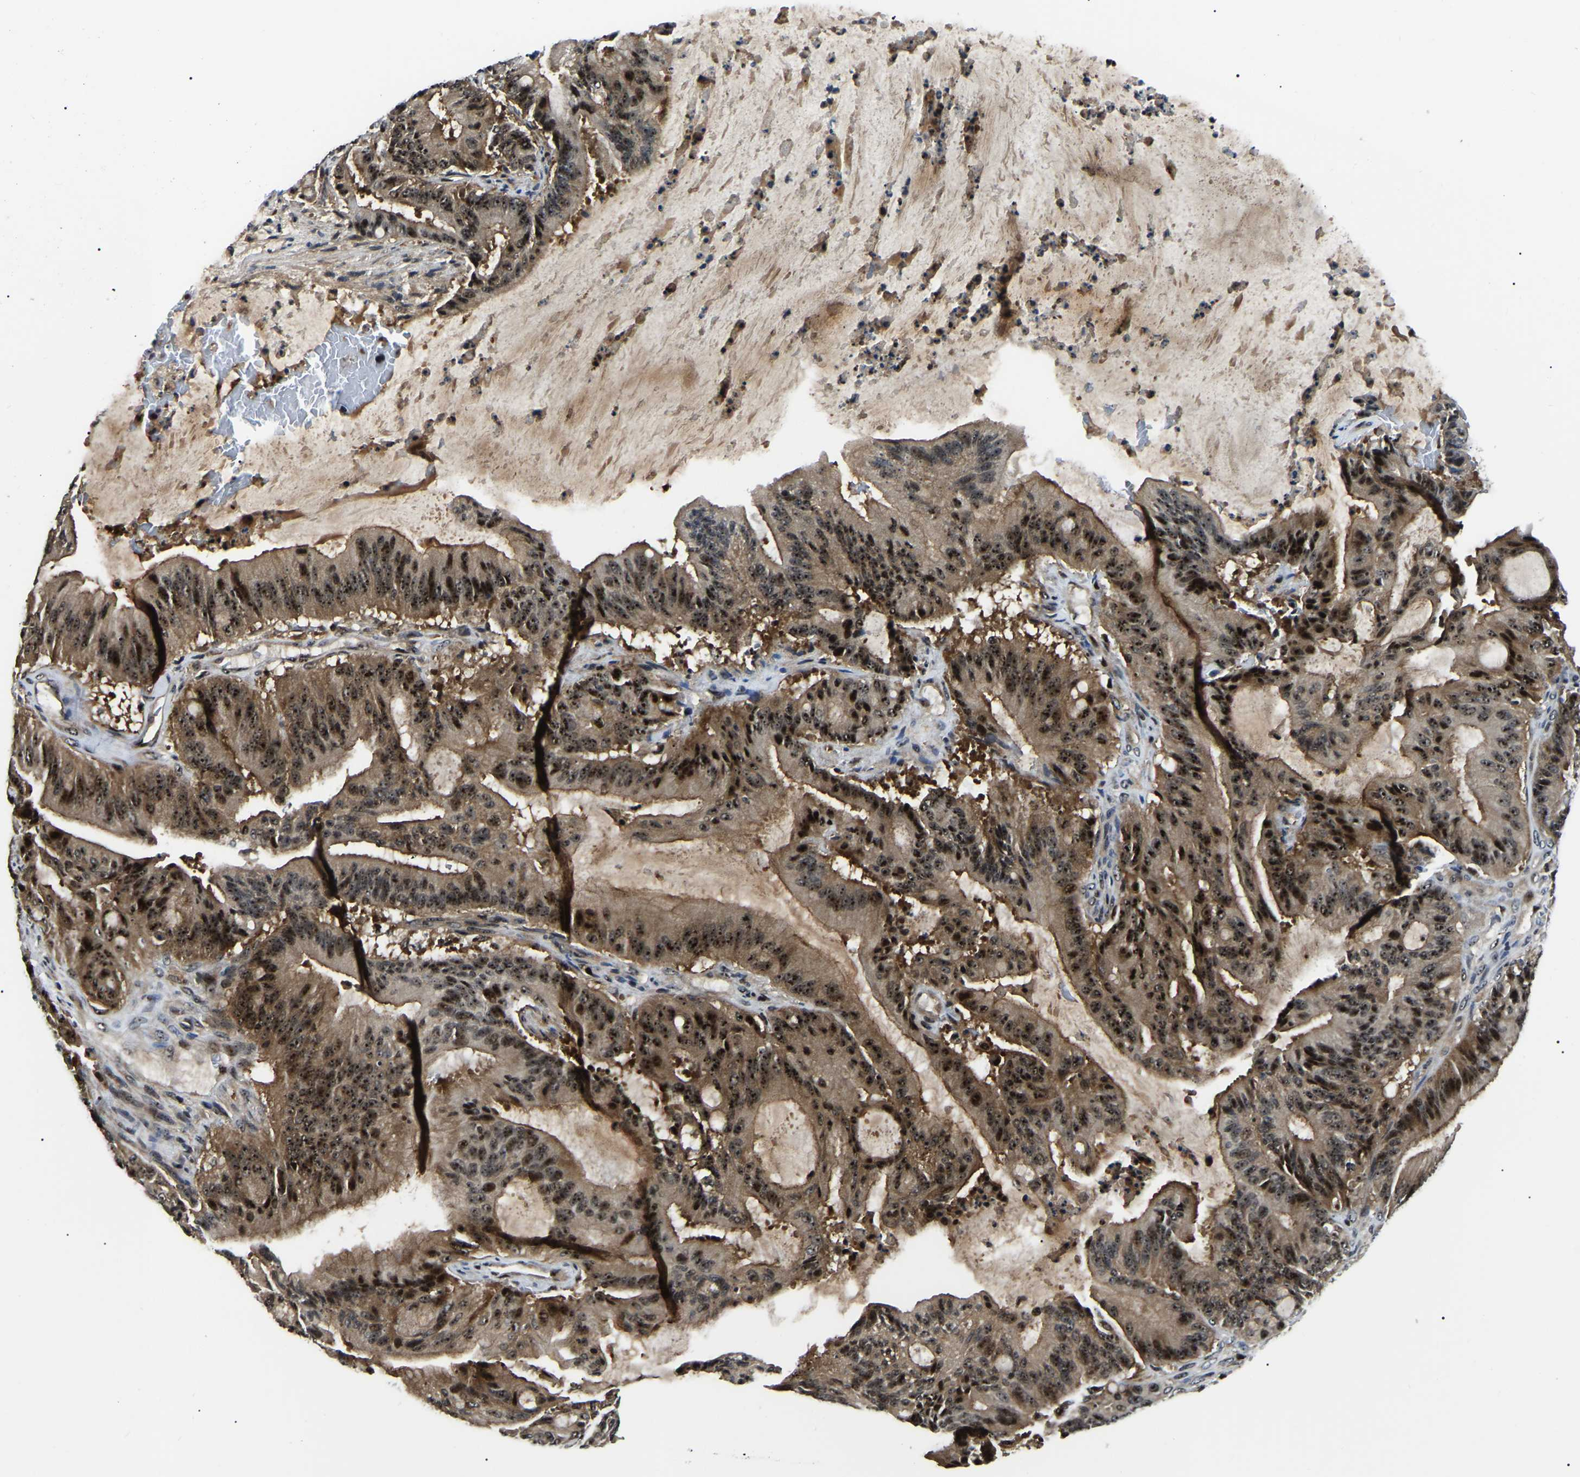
{"staining": {"intensity": "strong", "quantity": ">75%", "location": "cytoplasmic/membranous,nuclear"}, "tissue": "liver cancer", "cell_type": "Tumor cells", "image_type": "cancer", "snomed": [{"axis": "morphology", "description": "Normal tissue, NOS"}, {"axis": "morphology", "description": "Cholangiocarcinoma"}, {"axis": "topography", "description": "Liver"}, {"axis": "topography", "description": "Peripheral nerve tissue"}], "caption": "Protein expression analysis of cholangiocarcinoma (liver) exhibits strong cytoplasmic/membranous and nuclear positivity in approximately >75% of tumor cells.", "gene": "RRP1B", "patient": {"sex": "female", "age": 73}}